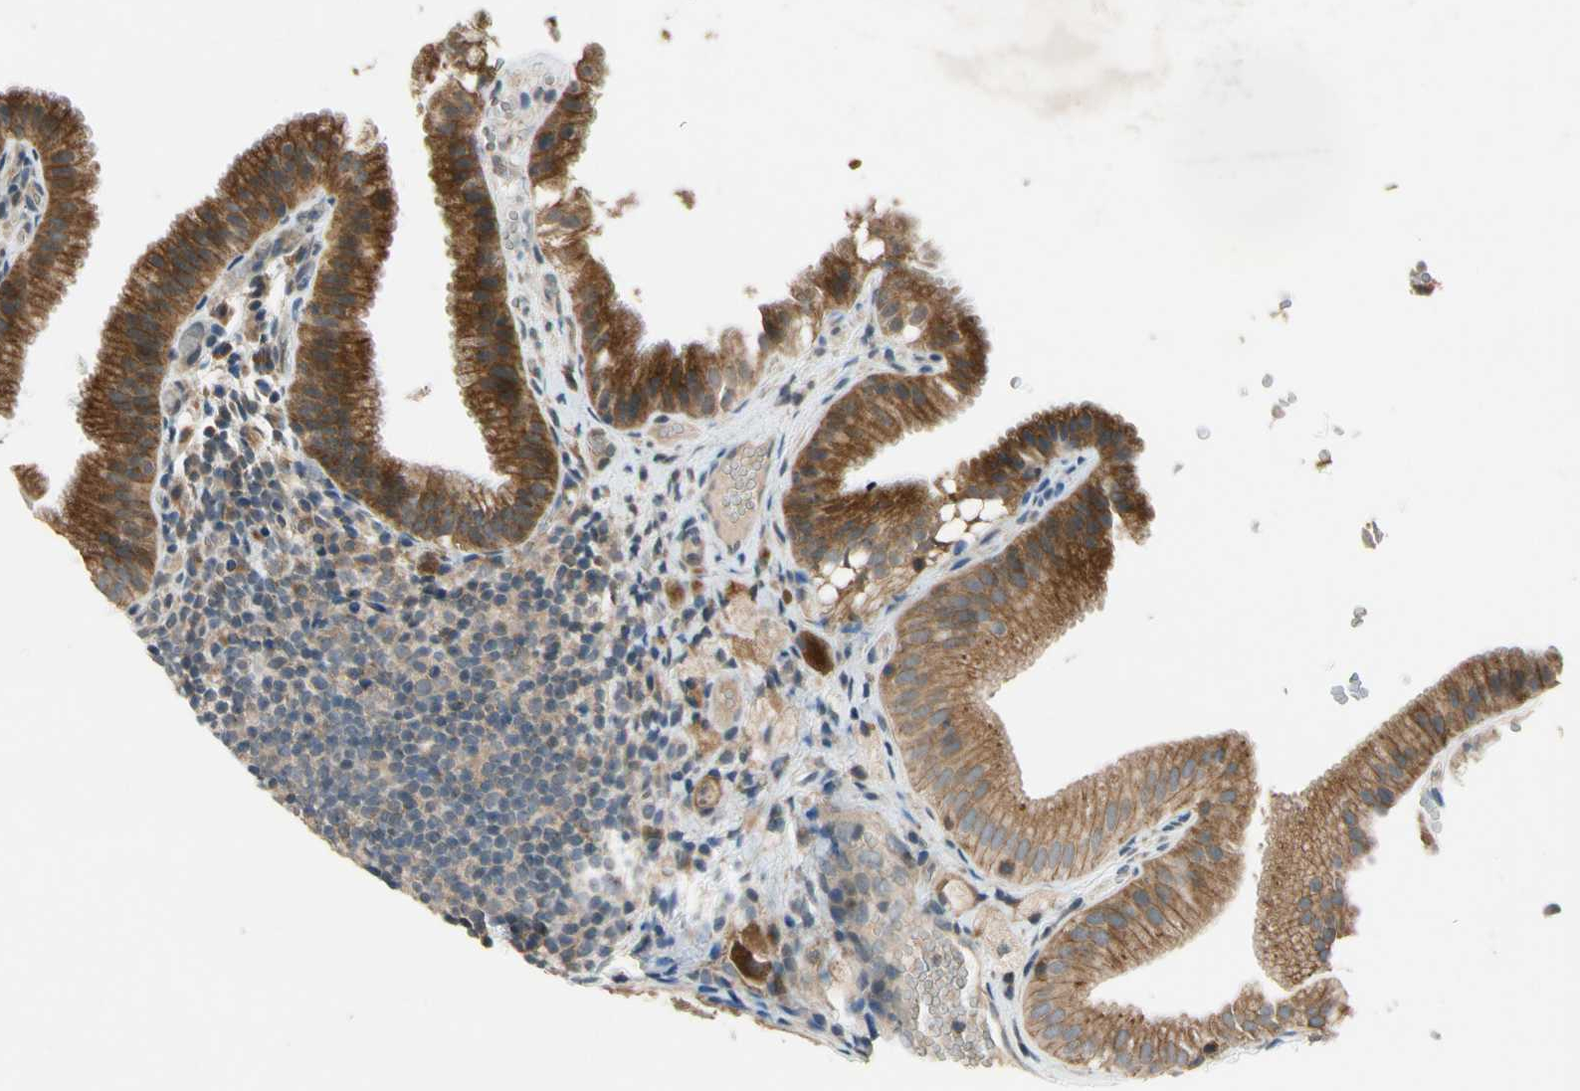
{"staining": {"intensity": "strong", "quantity": ">75%", "location": "cytoplasmic/membranous"}, "tissue": "gallbladder", "cell_type": "Glandular cells", "image_type": "normal", "snomed": [{"axis": "morphology", "description": "Normal tissue, NOS"}, {"axis": "topography", "description": "Gallbladder"}], "caption": "Glandular cells show high levels of strong cytoplasmic/membranous staining in approximately >75% of cells in benign human gallbladder. (Stains: DAB in brown, nuclei in blue, Microscopy: brightfield microscopy at high magnification).", "gene": "MST1R", "patient": {"sex": "female", "age": 24}}